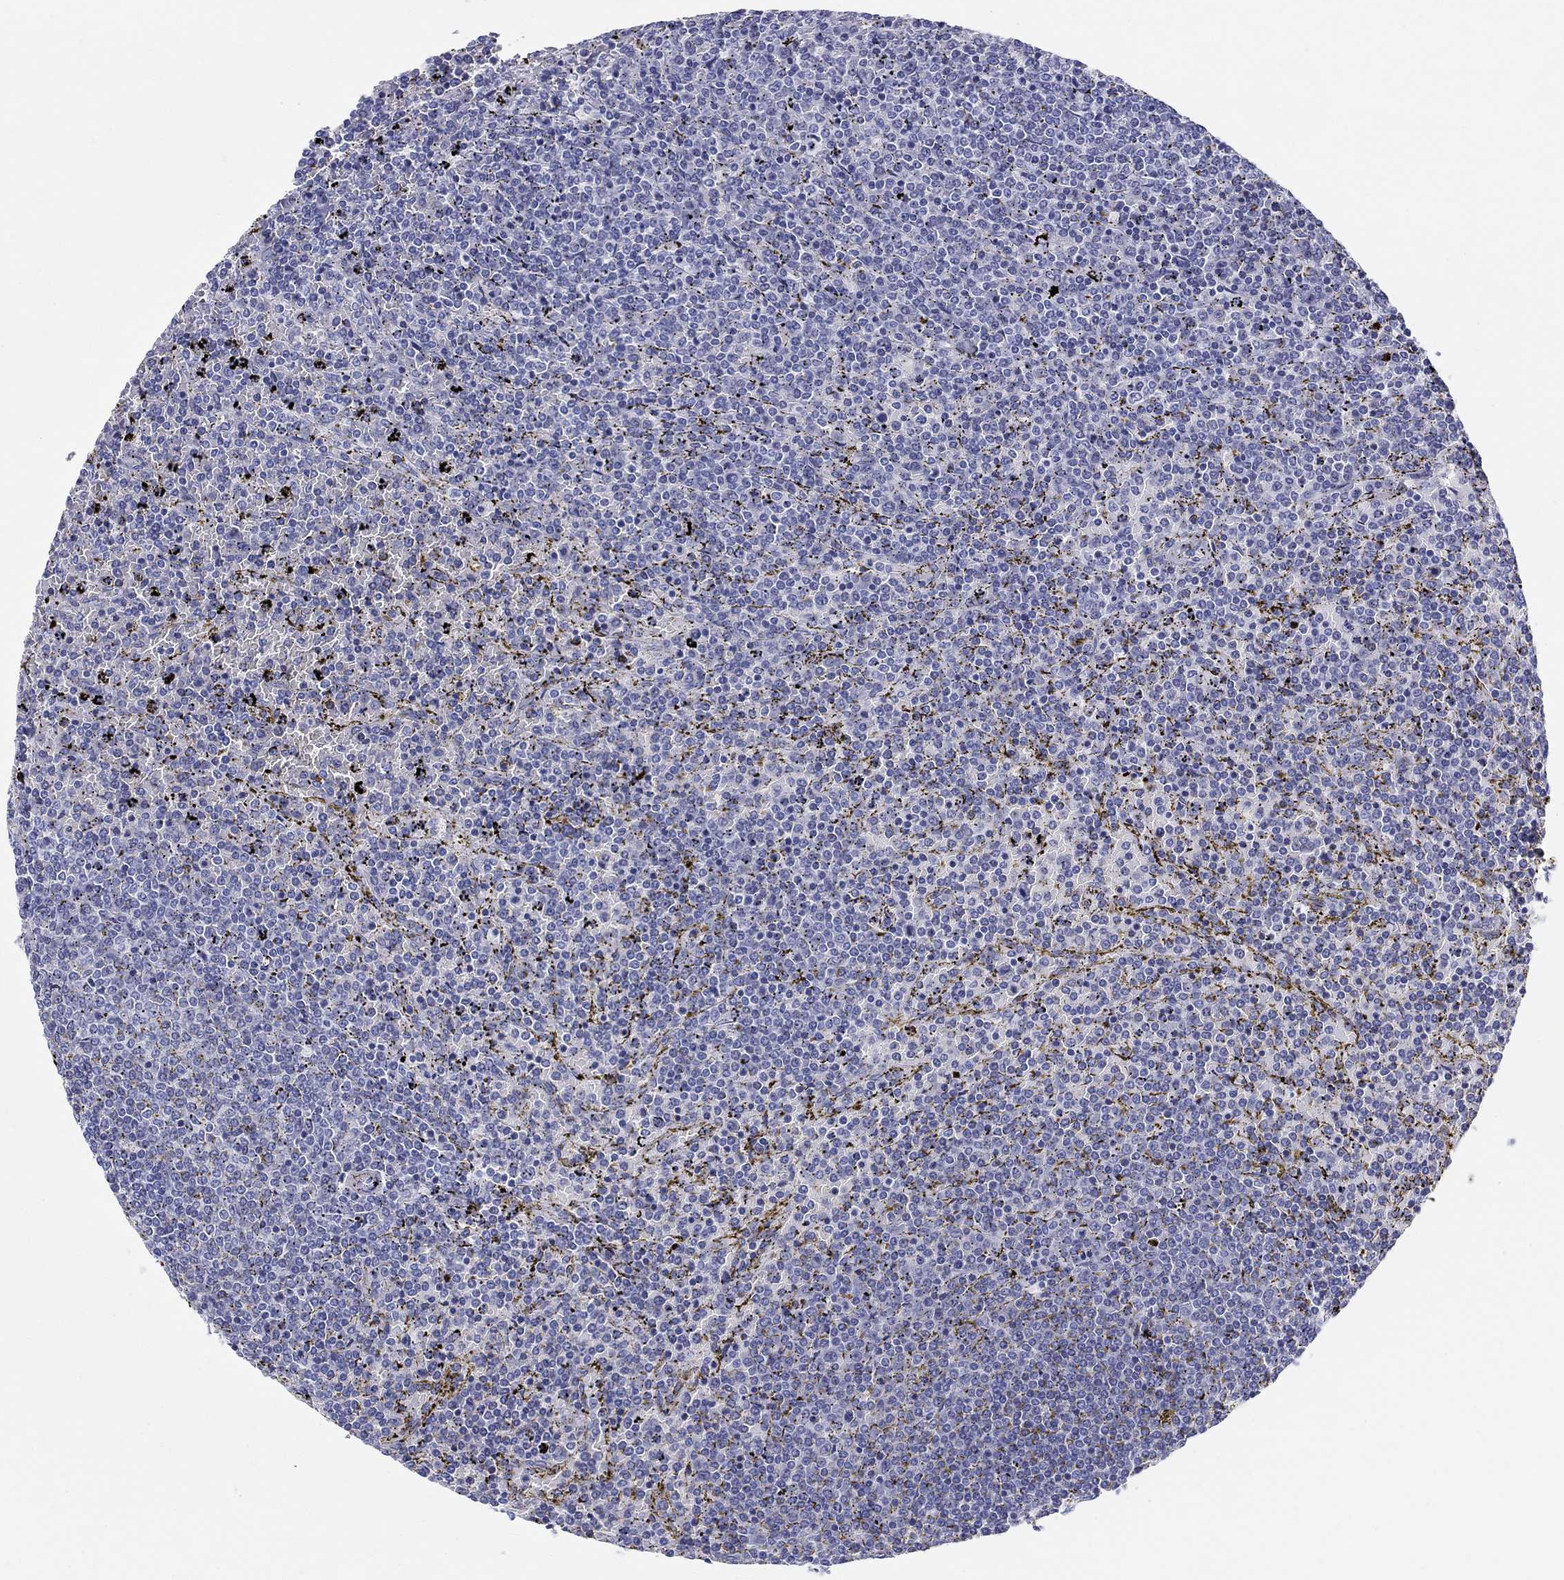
{"staining": {"intensity": "negative", "quantity": "none", "location": "none"}, "tissue": "lymphoma", "cell_type": "Tumor cells", "image_type": "cancer", "snomed": [{"axis": "morphology", "description": "Malignant lymphoma, non-Hodgkin's type, Low grade"}, {"axis": "topography", "description": "Spleen"}], "caption": "IHC photomicrograph of neoplastic tissue: human lymphoma stained with DAB exhibits no significant protein positivity in tumor cells.", "gene": "LAMP5", "patient": {"sex": "female", "age": 77}}